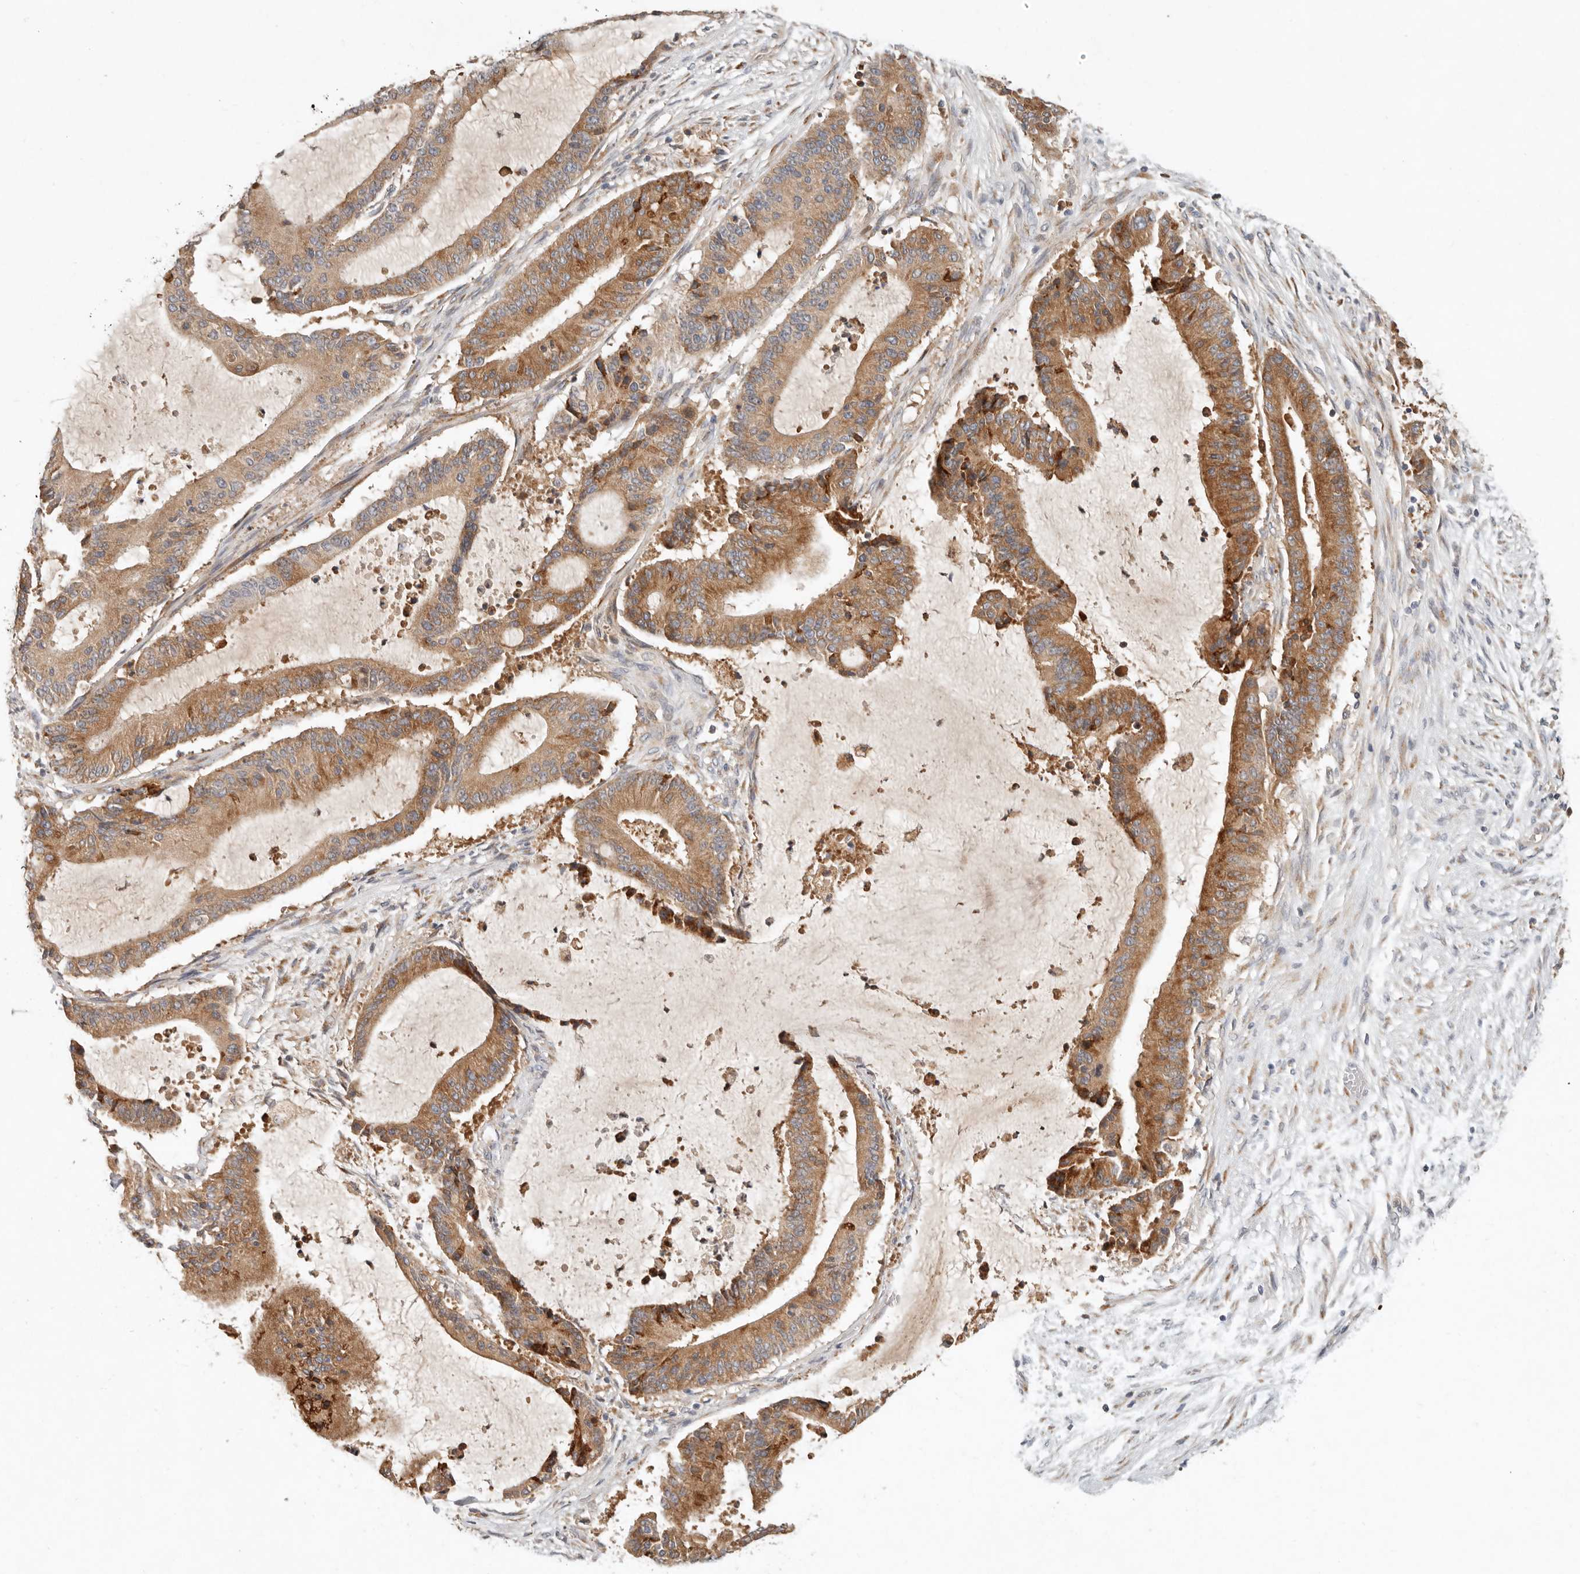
{"staining": {"intensity": "moderate", "quantity": ">75%", "location": "cytoplasmic/membranous"}, "tissue": "liver cancer", "cell_type": "Tumor cells", "image_type": "cancer", "snomed": [{"axis": "morphology", "description": "Normal tissue, NOS"}, {"axis": "morphology", "description": "Cholangiocarcinoma"}, {"axis": "topography", "description": "Liver"}, {"axis": "topography", "description": "Peripheral nerve tissue"}], "caption": "A brown stain shows moderate cytoplasmic/membranous staining of a protein in liver cholangiocarcinoma tumor cells.", "gene": "ARHGEF10L", "patient": {"sex": "female", "age": 73}}